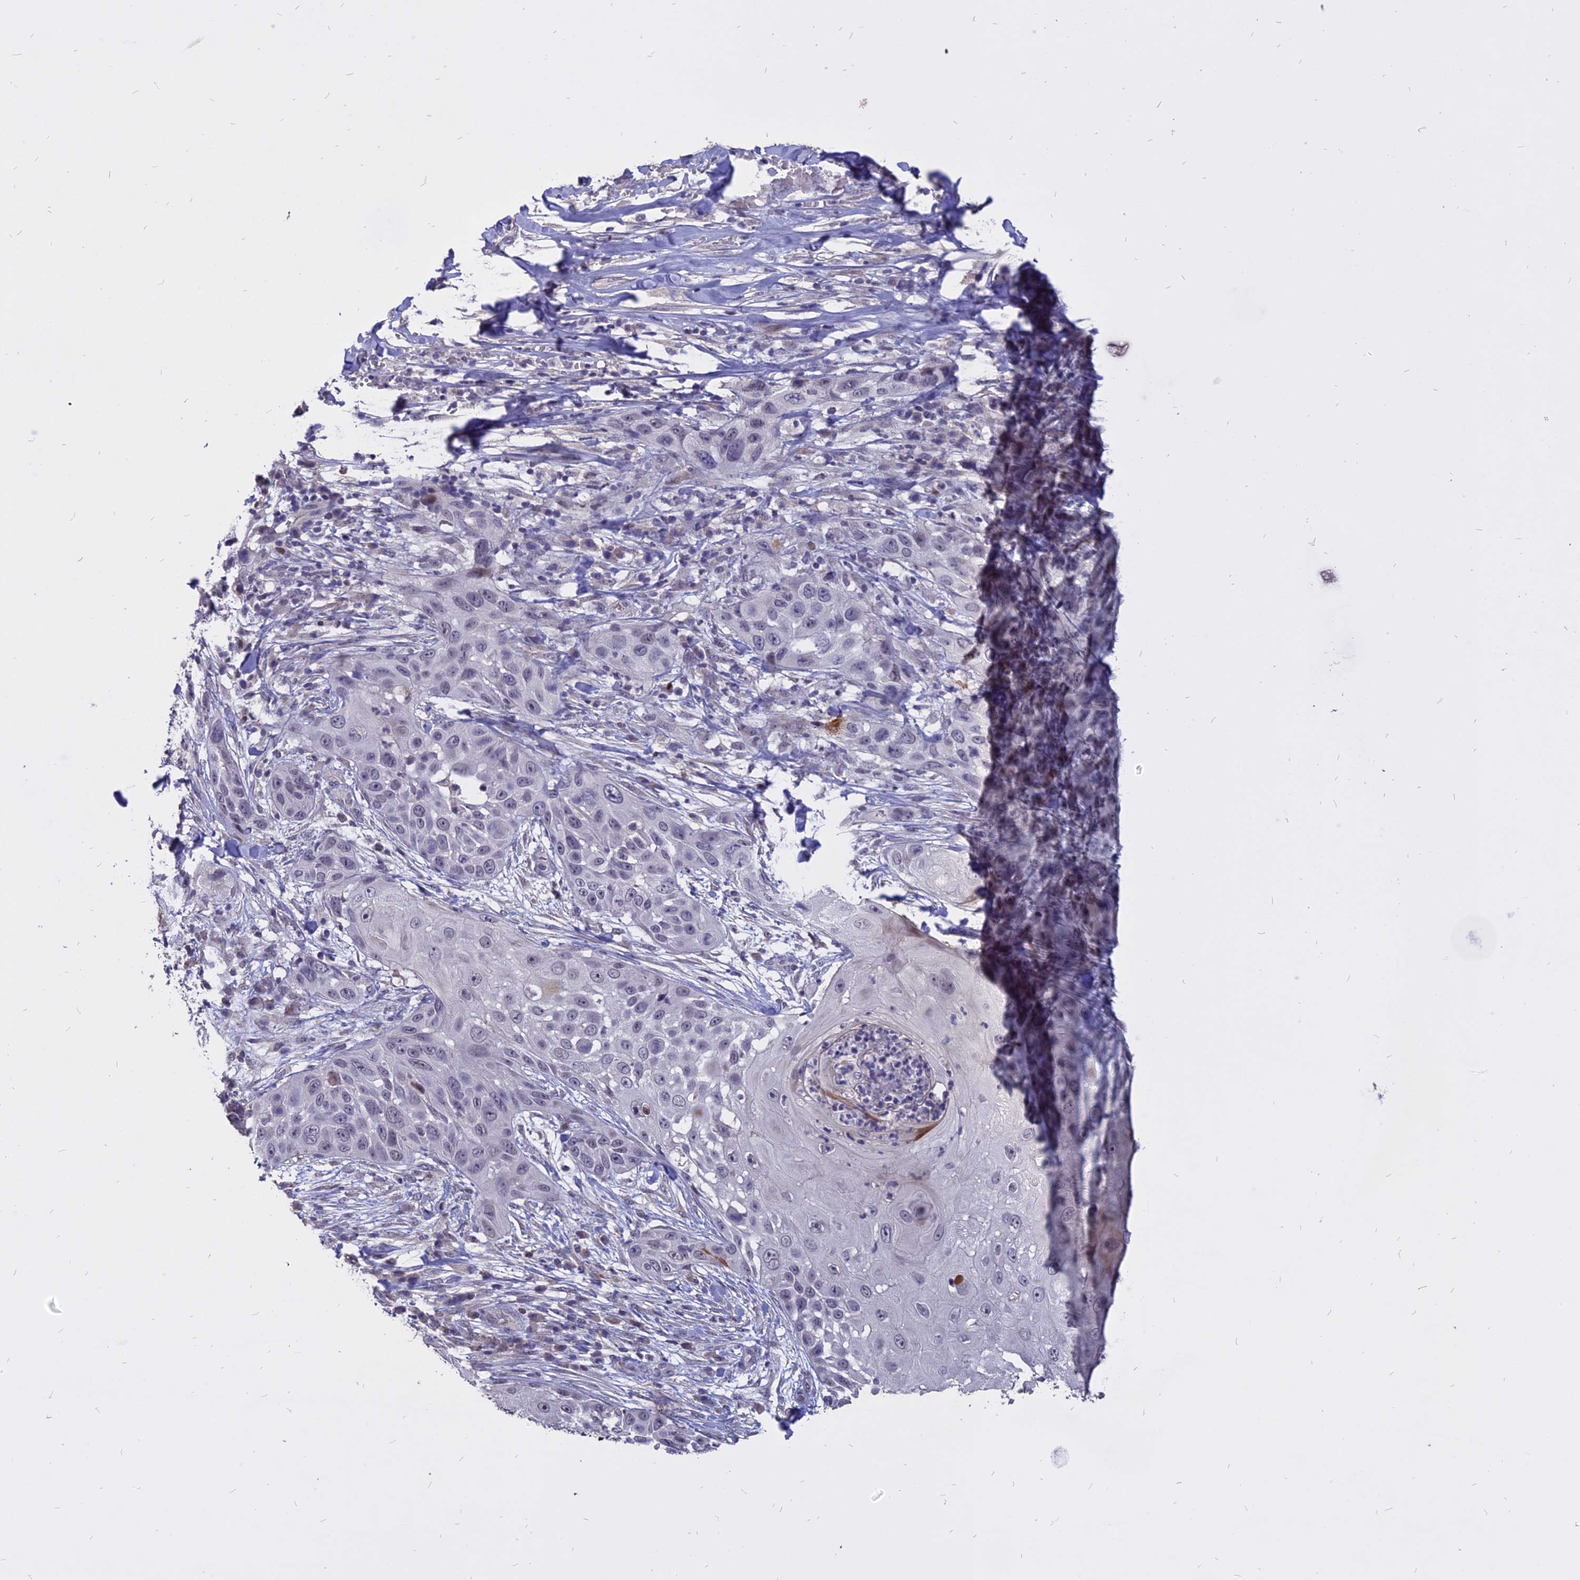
{"staining": {"intensity": "negative", "quantity": "none", "location": "none"}, "tissue": "skin cancer", "cell_type": "Tumor cells", "image_type": "cancer", "snomed": [{"axis": "morphology", "description": "Squamous cell carcinoma, NOS"}, {"axis": "topography", "description": "Skin"}], "caption": "DAB immunohistochemical staining of human skin cancer (squamous cell carcinoma) reveals no significant expression in tumor cells.", "gene": "TMEM263", "patient": {"sex": "female", "age": 44}}